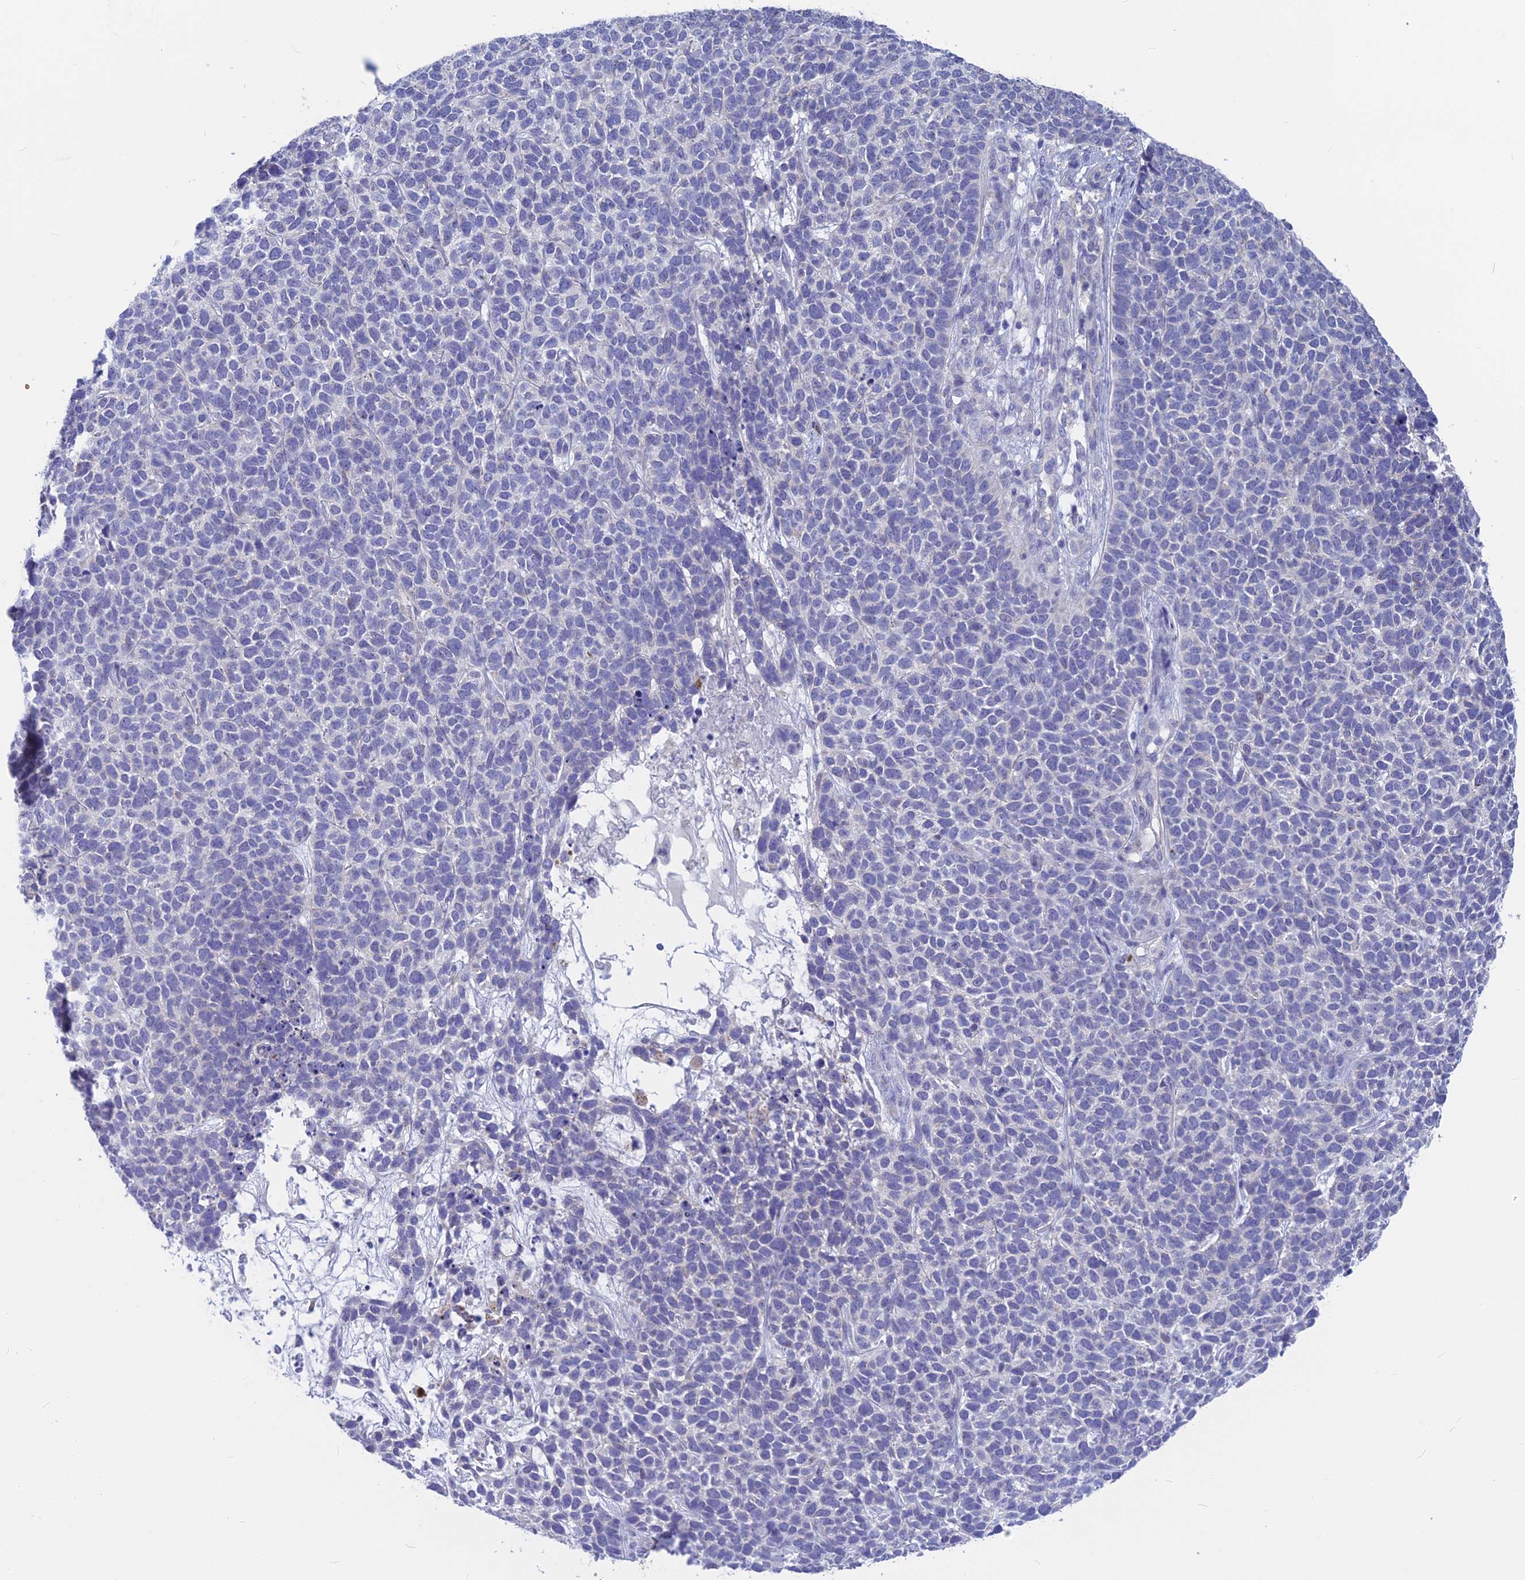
{"staining": {"intensity": "negative", "quantity": "none", "location": "none"}, "tissue": "skin cancer", "cell_type": "Tumor cells", "image_type": "cancer", "snomed": [{"axis": "morphology", "description": "Basal cell carcinoma"}, {"axis": "topography", "description": "Skin"}], "caption": "The micrograph exhibits no staining of tumor cells in skin basal cell carcinoma.", "gene": "SNTN", "patient": {"sex": "female", "age": 84}}